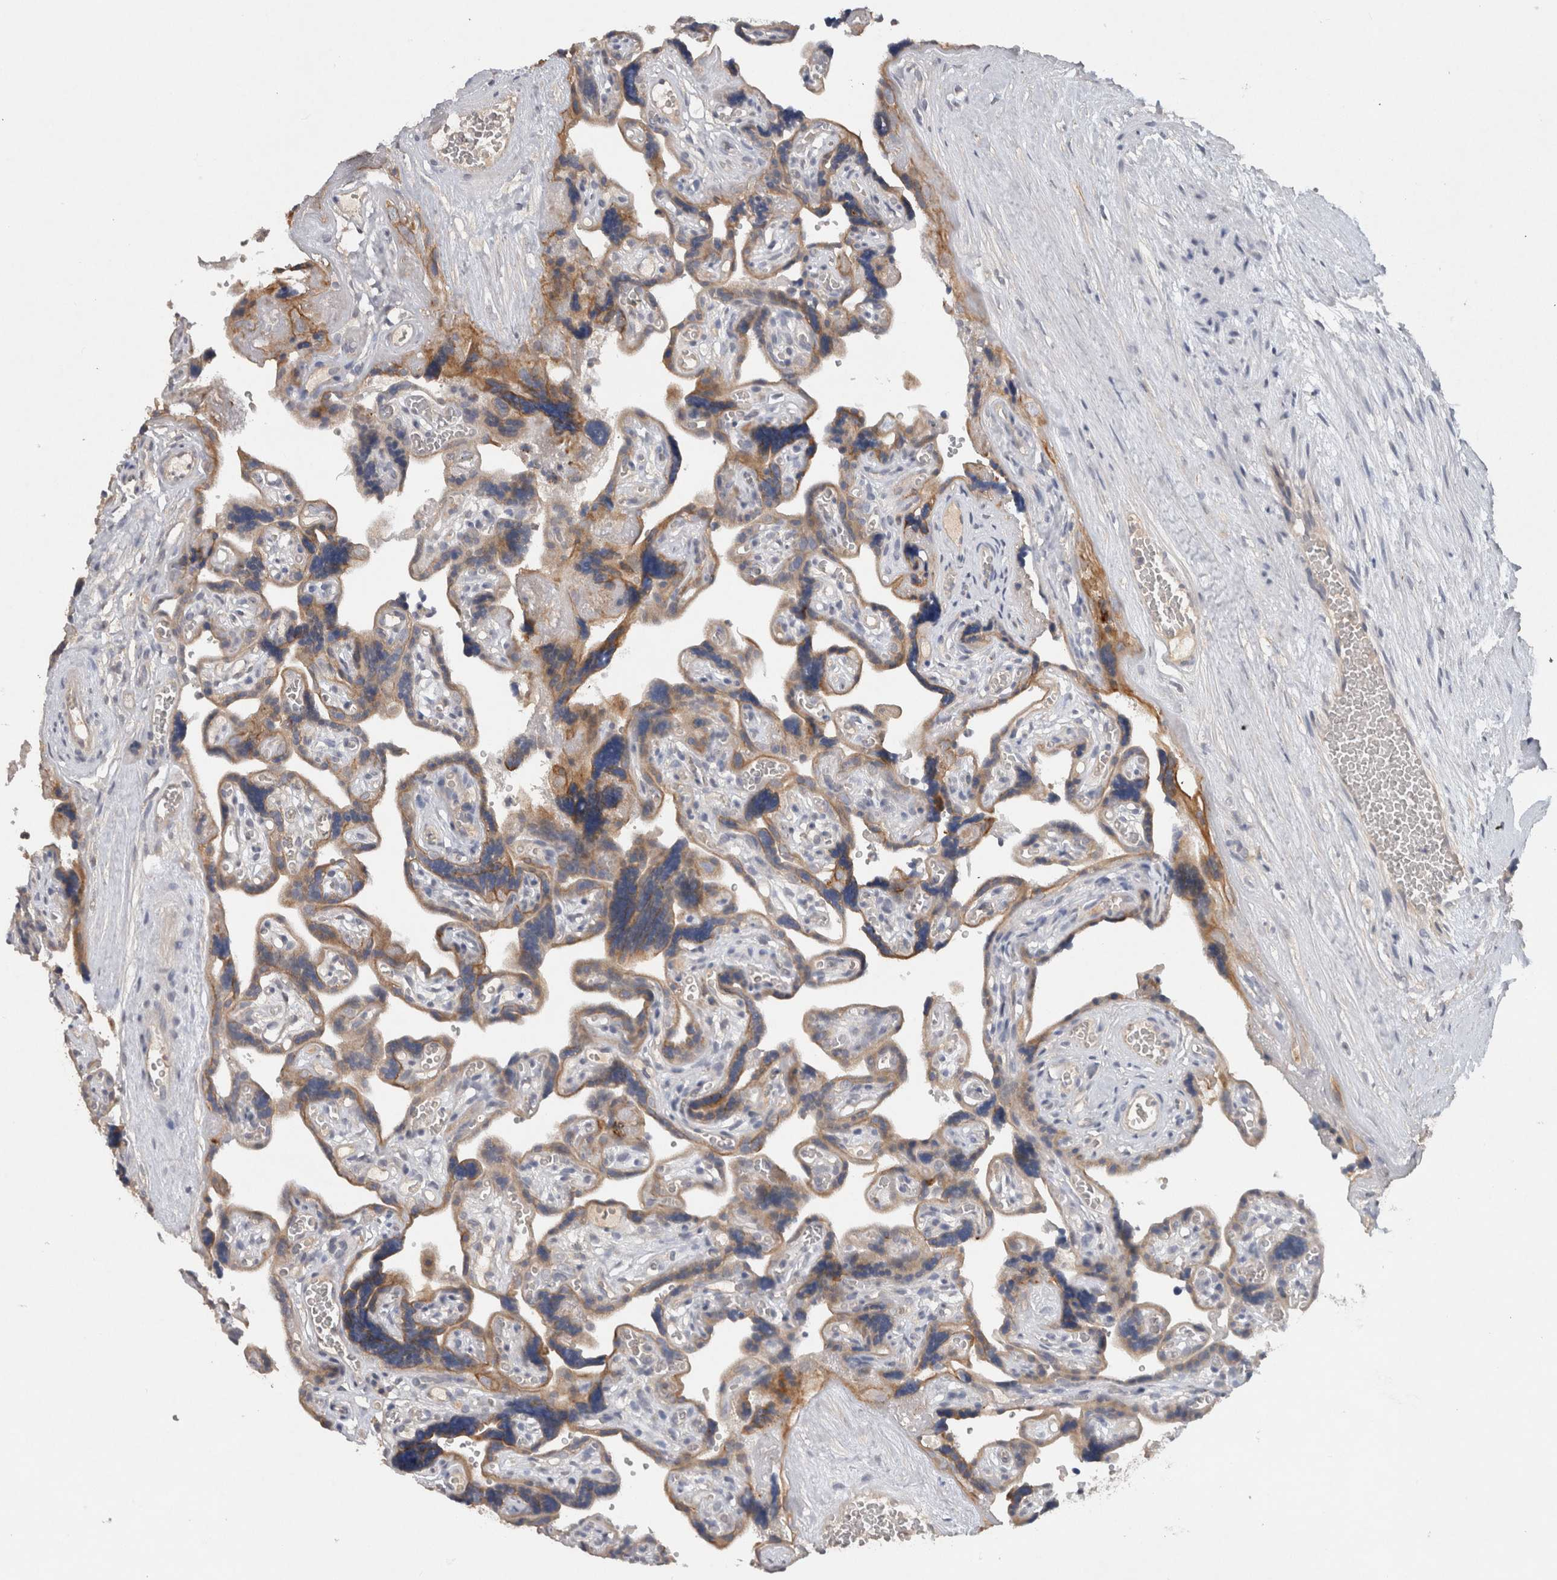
{"staining": {"intensity": "strong", "quantity": ">75%", "location": "cytoplasmic/membranous"}, "tissue": "placenta", "cell_type": "Decidual cells", "image_type": "normal", "snomed": [{"axis": "morphology", "description": "Normal tissue, NOS"}, {"axis": "topography", "description": "Placenta"}], "caption": "Protein analysis of normal placenta reveals strong cytoplasmic/membranous staining in about >75% of decidual cells. Using DAB (brown) and hematoxylin (blue) stains, captured at high magnification using brightfield microscopy.", "gene": "HEXD", "patient": {"sex": "female", "age": 30}}